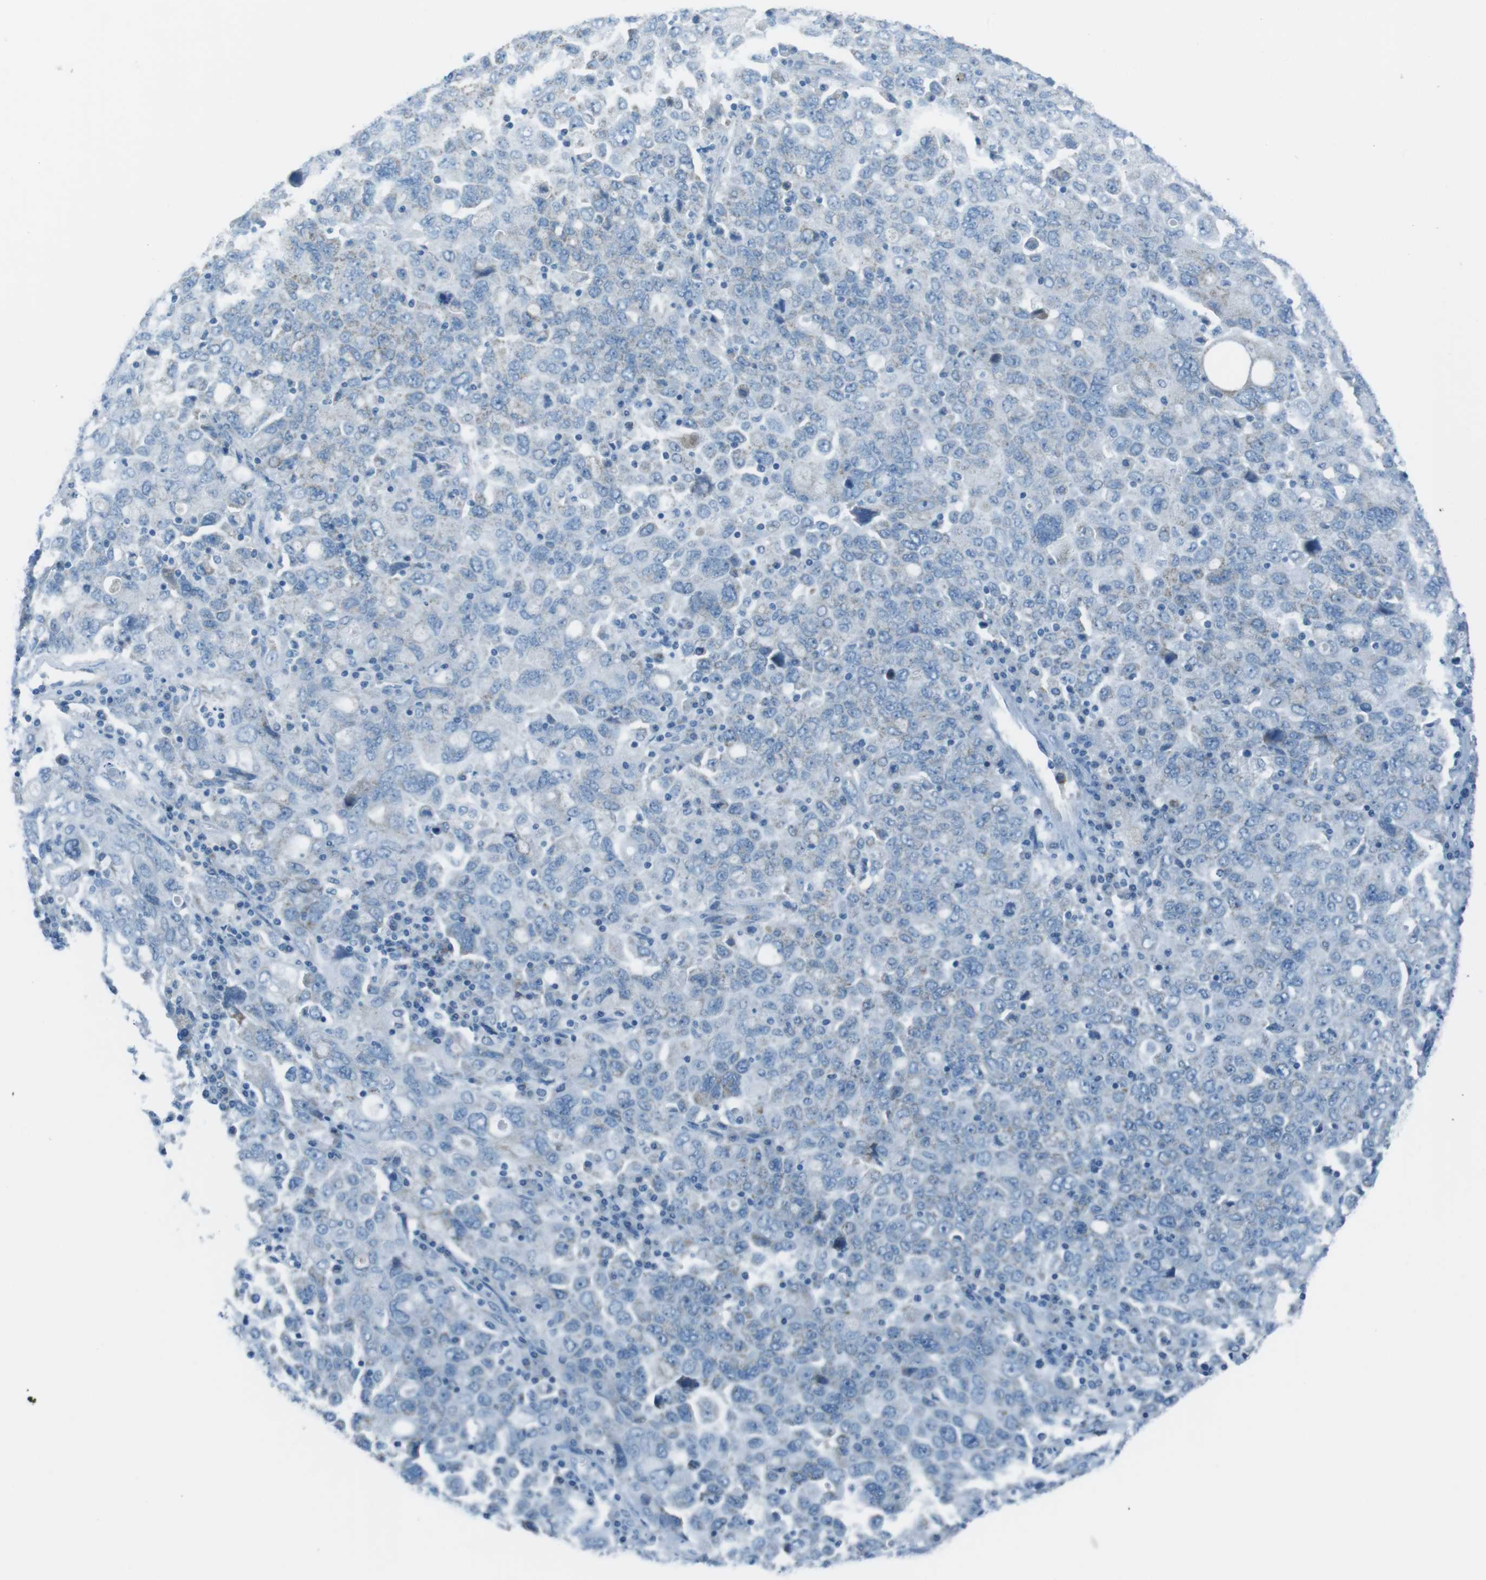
{"staining": {"intensity": "negative", "quantity": "none", "location": "none"}, "tissue": "ovarian cancer", "cell_type": "Tumor cells", "image_type": "cancer", "snomed": [{"axis": "morphology", "description": "Carcinoma, endometroid"}, {"axis": "topography", "description": "Ovary"}], "caption": "Immunohistochemistry (IHC) of human endometroid carcinoma (ovarian) reveals no positivity in tumor cells.", "gene": "DNAJA3", "patient": {"sex": "female", "age": 62}}